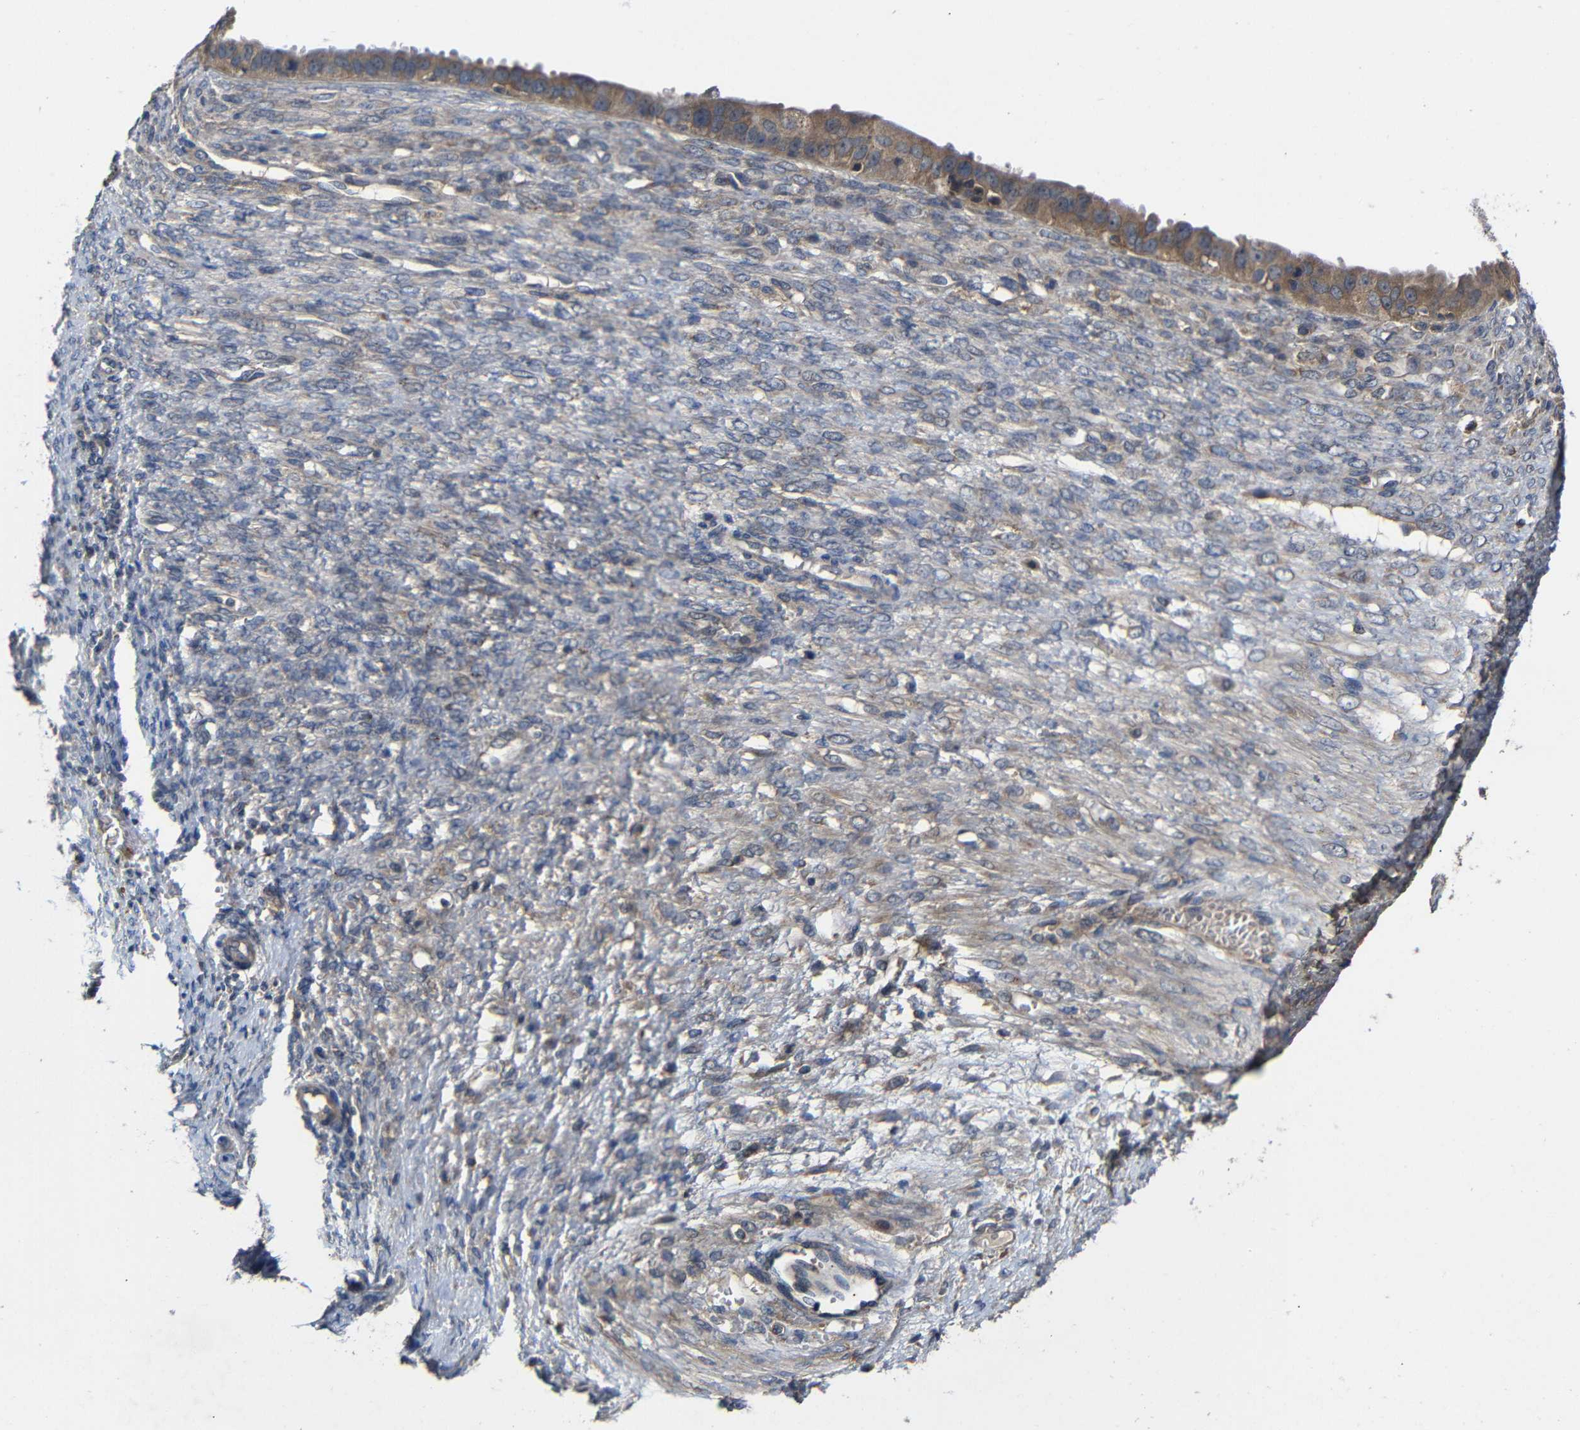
{"staining": {"intensity": "moderate", "quantity": ">75%", "location": "cytoplasmic/membranous"}, "tissue": "ovarian cancer", "cell_type": "Tumor cells", "image_type": "cancer", "snomed": [{"axis": "morphology", "description": "Cystadenocarcinoma, serous, NOS"}, {"axis": "topography", "description": "Ovary"}], "caption": "An IHC micrograph of tumor tissue is shown. Protein staining in brown shows moderate cytoplasmic/membranous positivity in ovarian serous cystadenocarcinoma within tumor cells.", "gene": "LPAR5", "patient": {"sex": "female", "age": 58}}